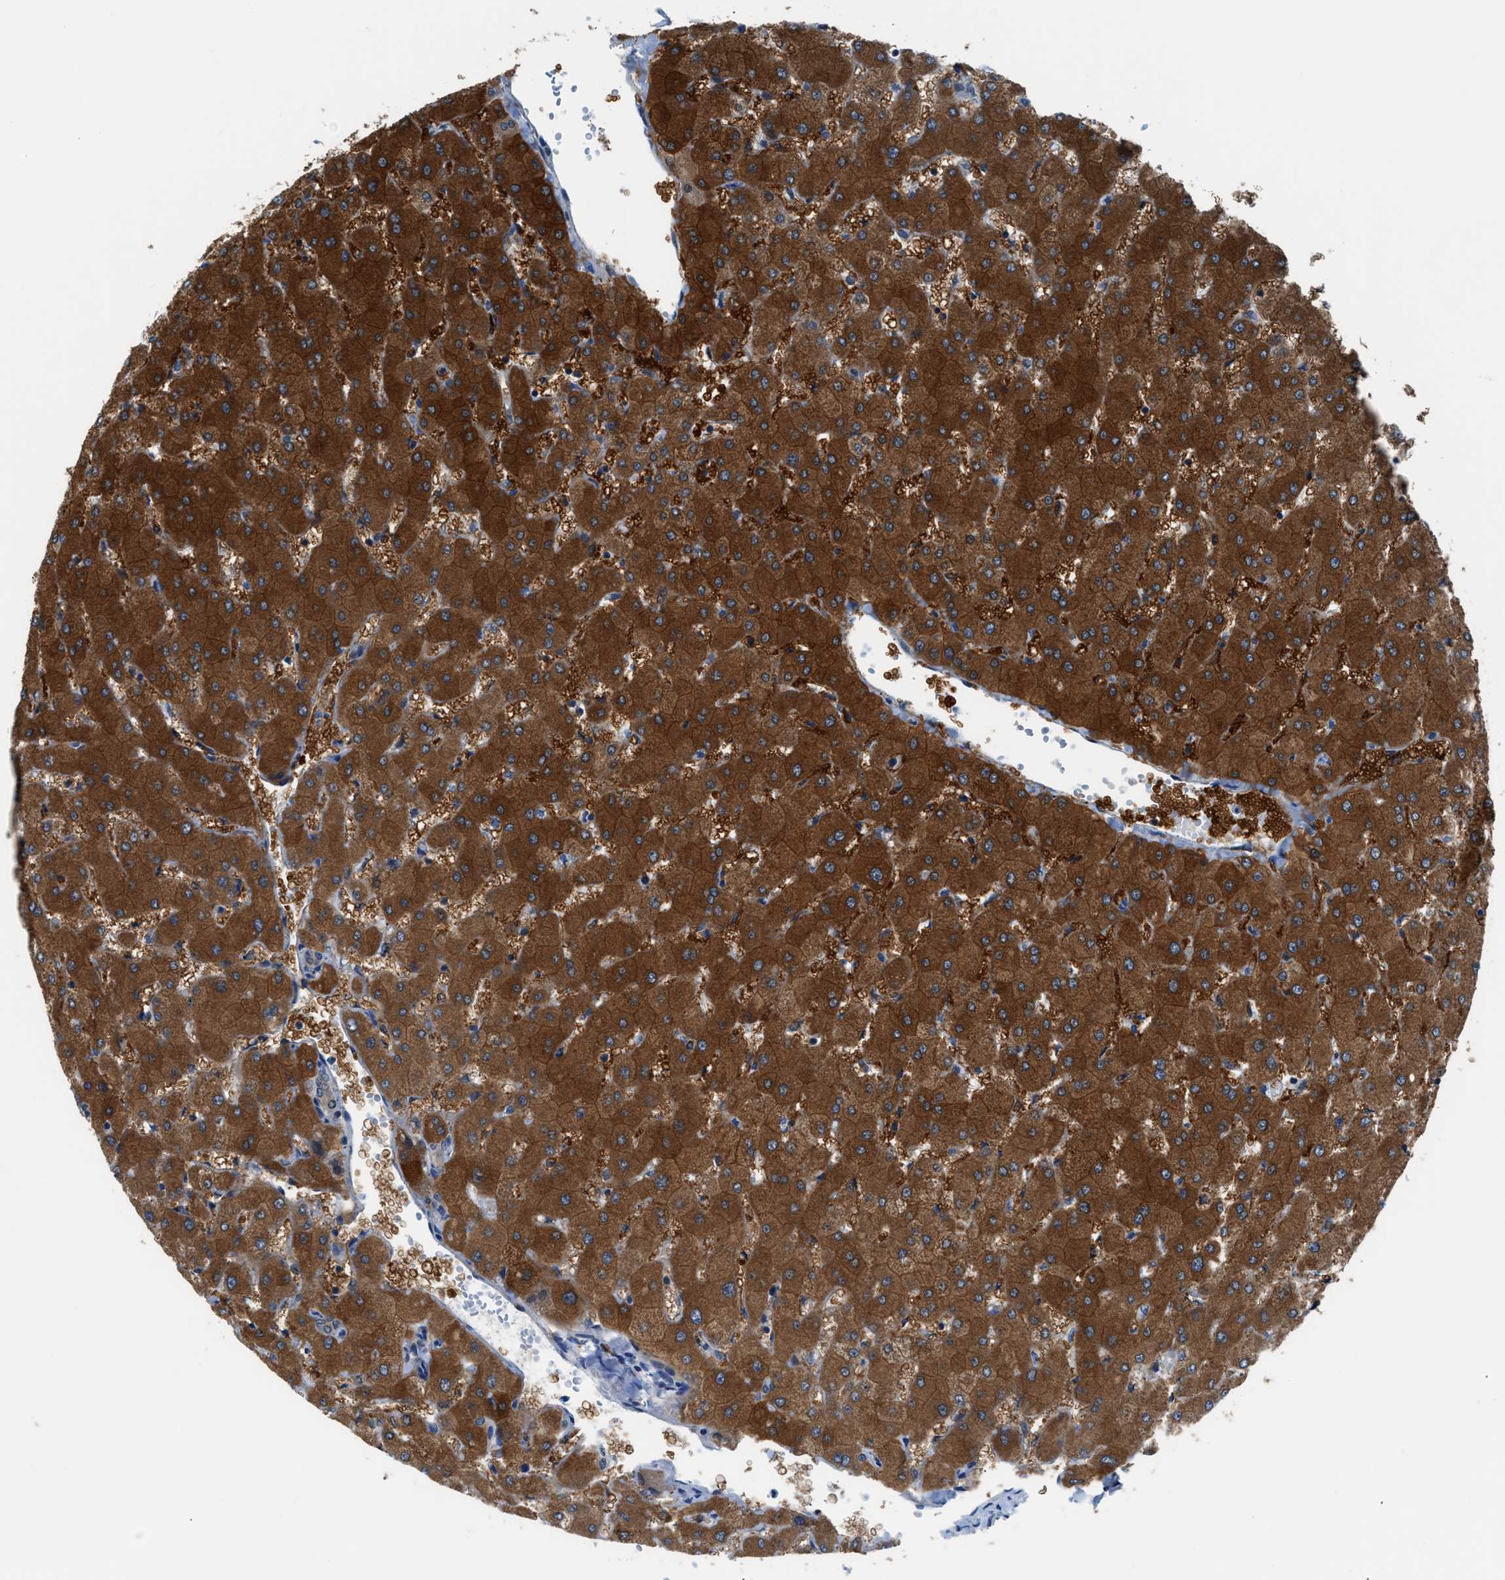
{"staining": {"intensity": "weak", "quantity": "25%-75%", "location": "cytoplasmic/membranous"}, "tissue": "liver", "cell_type": "Cholangiocytes", "image_type": "normal", "snomed": [{"axis": "morphology", "description": "Normal tissue, NOS"}, {"axis": "topography", "description": "Liver"}], "caption": "IHC of normal liver displays low levels of weak cytoplasmic/membranous staining in about 25%-75% of cholangiocytes.", "gene": "TMEM45B", "patient": {"sex": "female", "age": 63}}